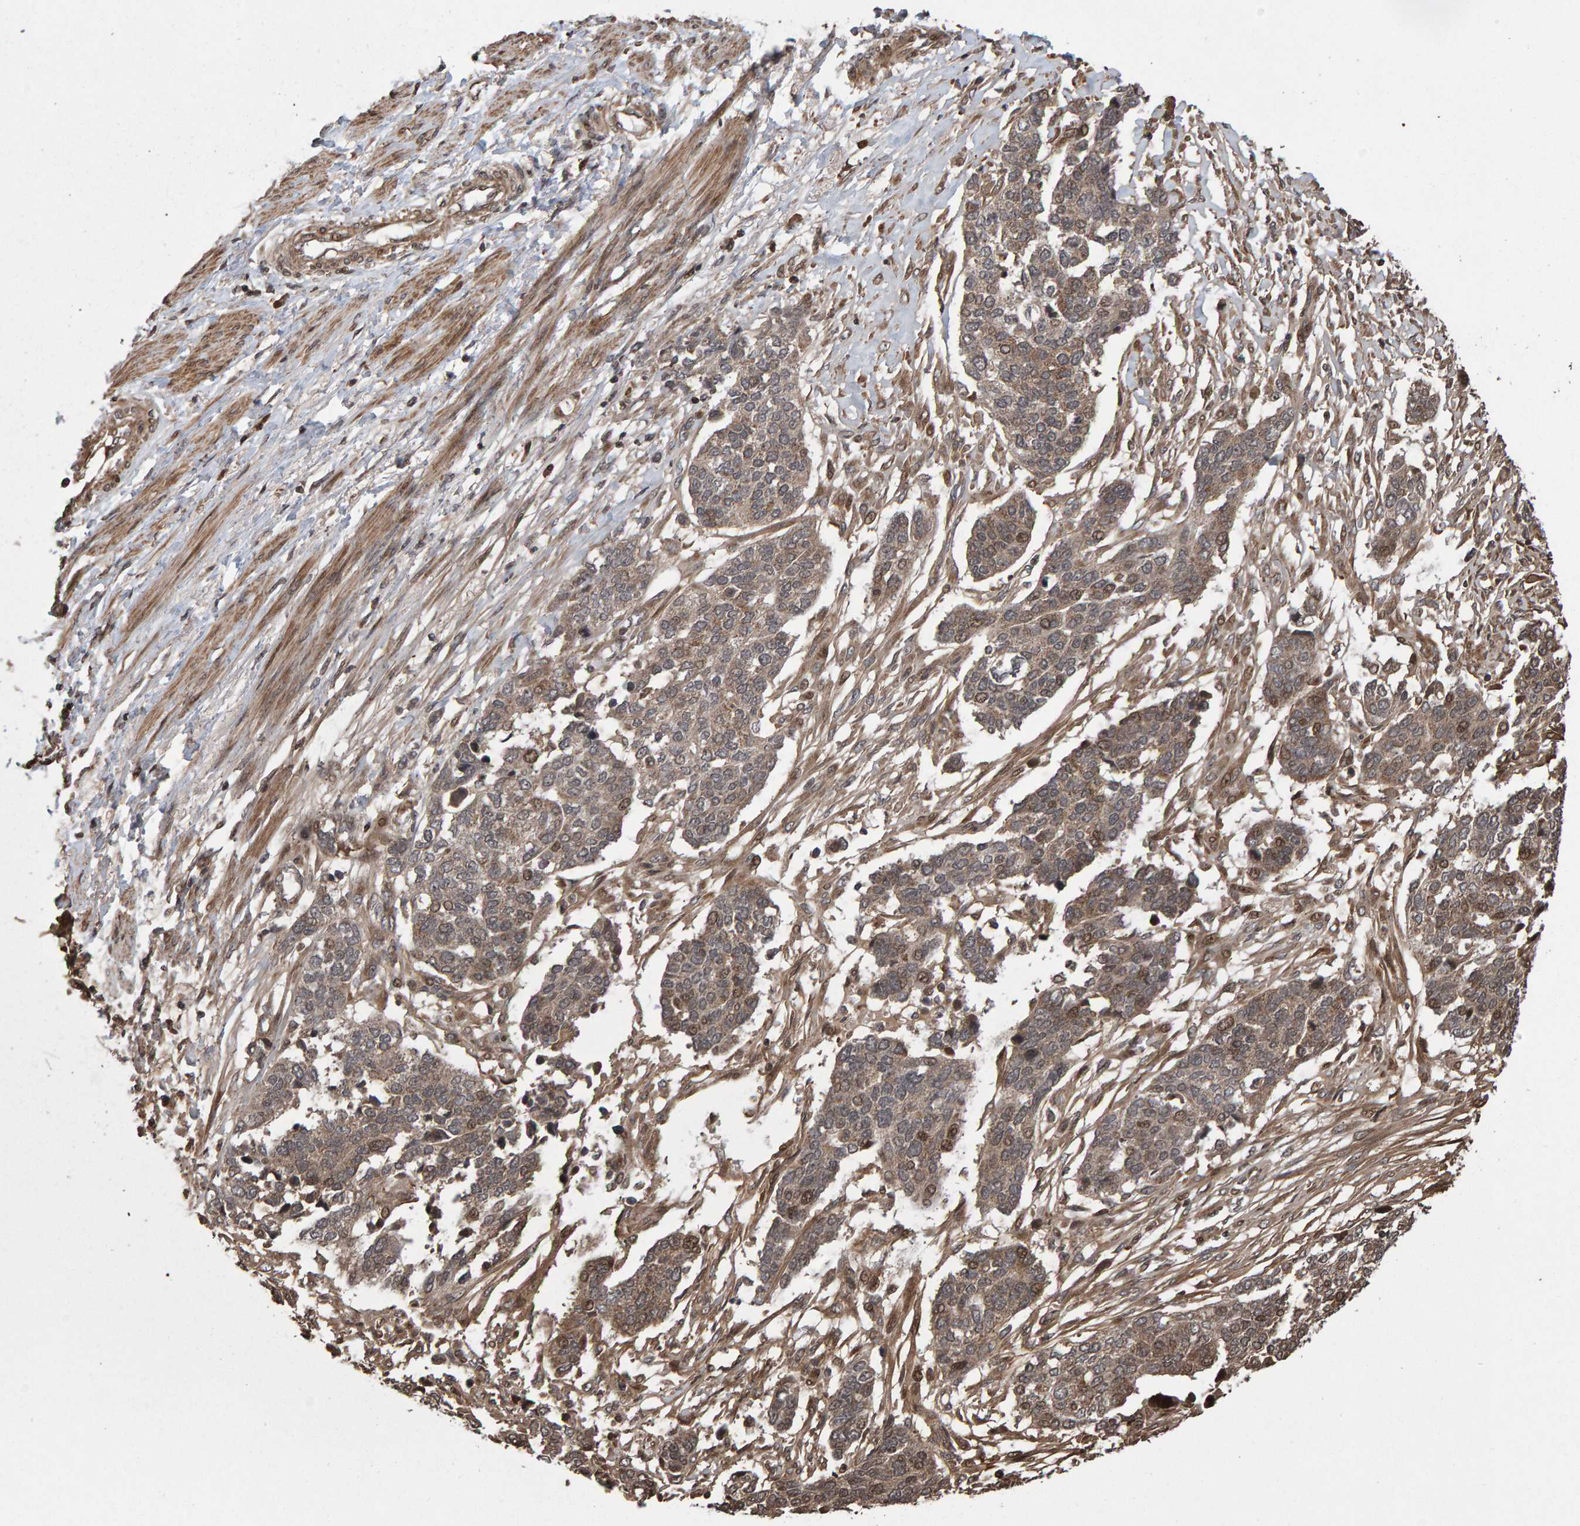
{"staining": {"intensity": "weak", "quantity": ">75%", "location": "cytoplasmic/membranous,nuclear"}, "tissue": "ovarian cancer", "cell_type": "Tumor cells", "image_type": "cancer", "snomed": [{"axis": "morphology", "description": "Cystadenocarcinoma, serous, NOS"}, {"axis": "topography", "description": "Ovary"}], "caption": "Ovarian serous cystadenocarcinoma tissue exhibits weak cytoplasmic/membranous and nuclear staining in approximately >75% of tumor cells The staining was performed using DAB (3,3'-diaminobenzidine), with brown indicating positive protein expression. Nuclei are stained blue with hematoxylin.", "gene": "PECR", "patient": {"sex": "female", "age": 44}}